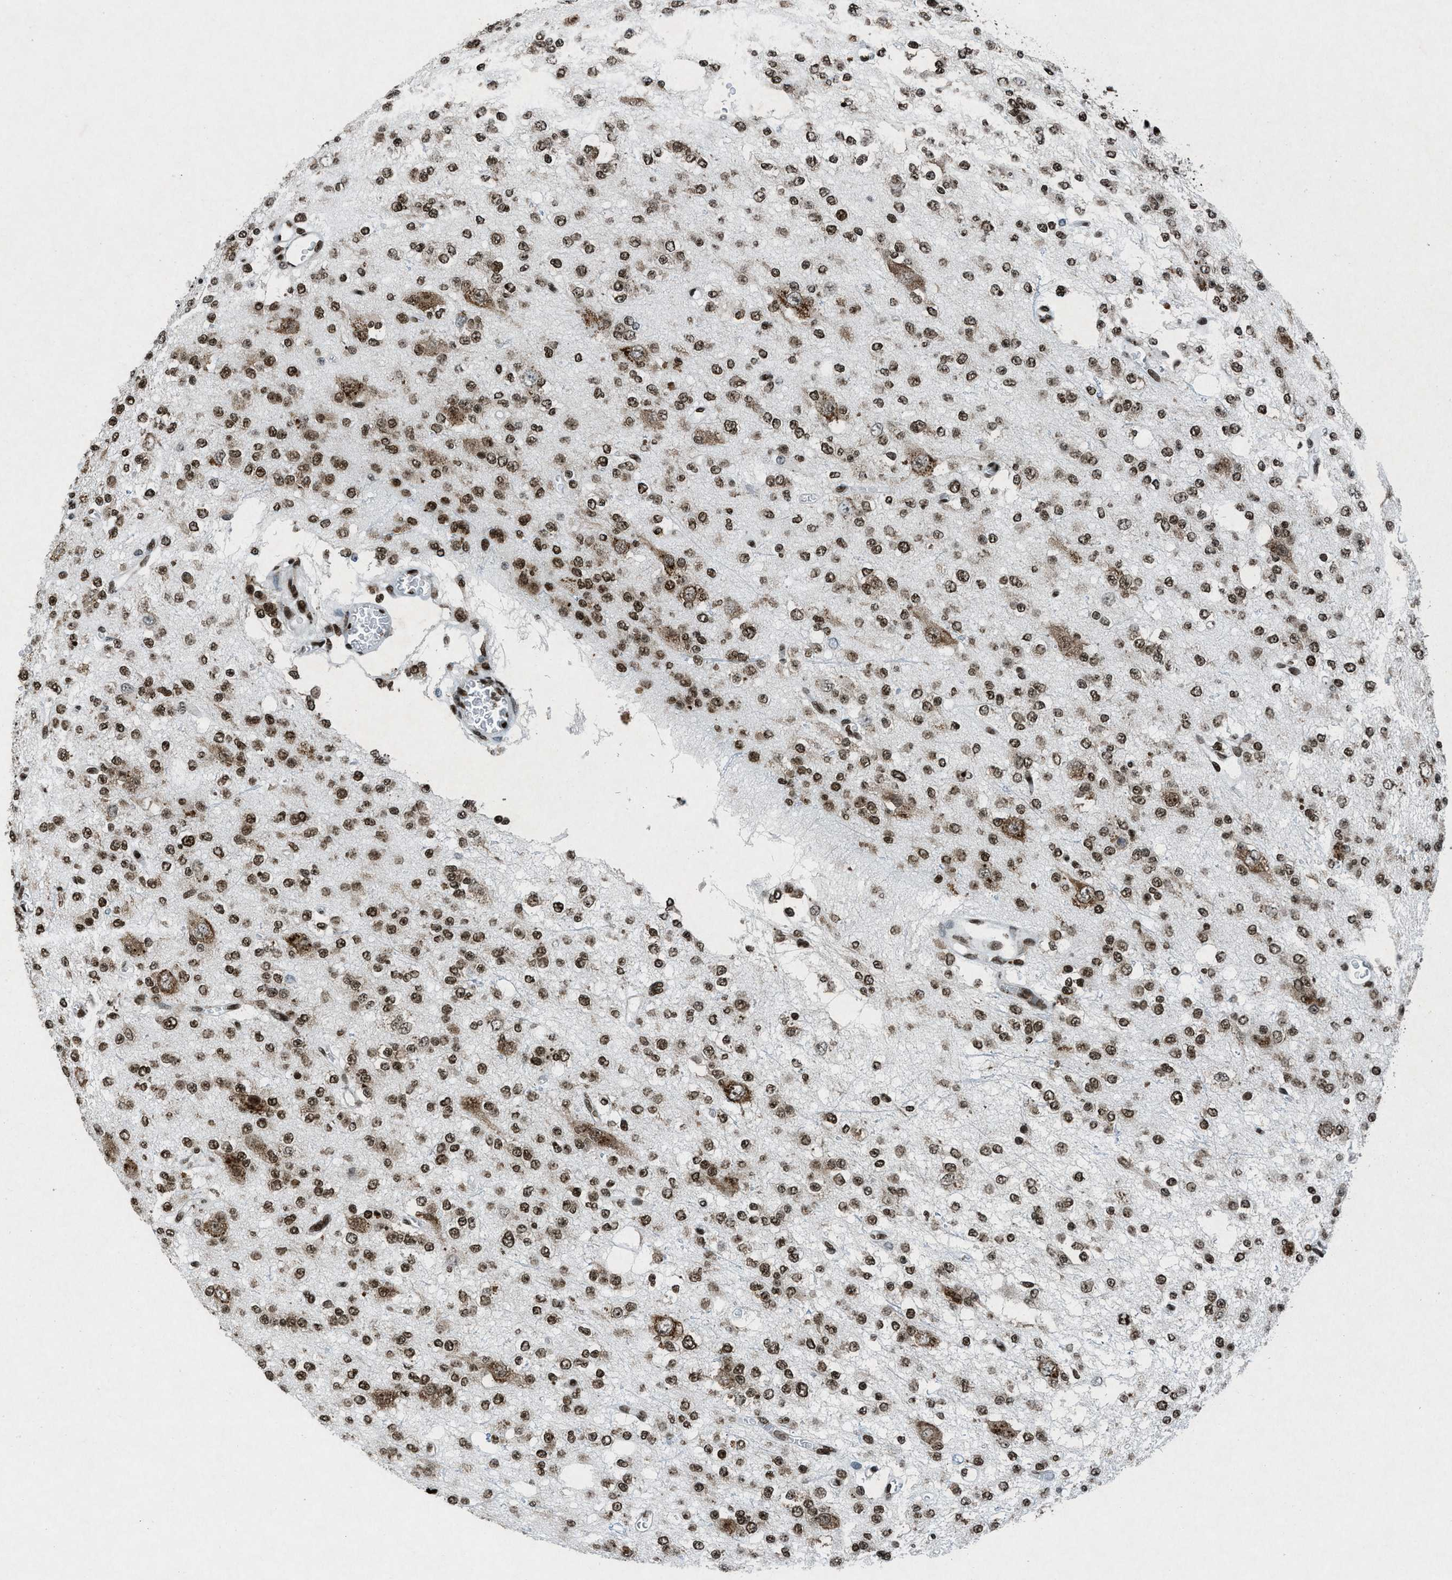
{"staining": {"intensity": "moderate", "quantity": ">75%", "location": "nuclear"}, "tissue": "glioma", "cell_type": "Tumor cells", "image_type": "cancer", "snomed": [{"axis": "morphology", "description": "Glioma, malignant, Low grade"}, {"axis": "topography", "description": "Brain"}], "caption": "This histopathology image demonstrates immunohistochemistry (IHC) staining of human malignant glioma (low-grade), with medium moderate nuclear positivity in about >75% of tumor cells.", "gene": "NXF1", "patient": {"sex": "male", "age": 38}}